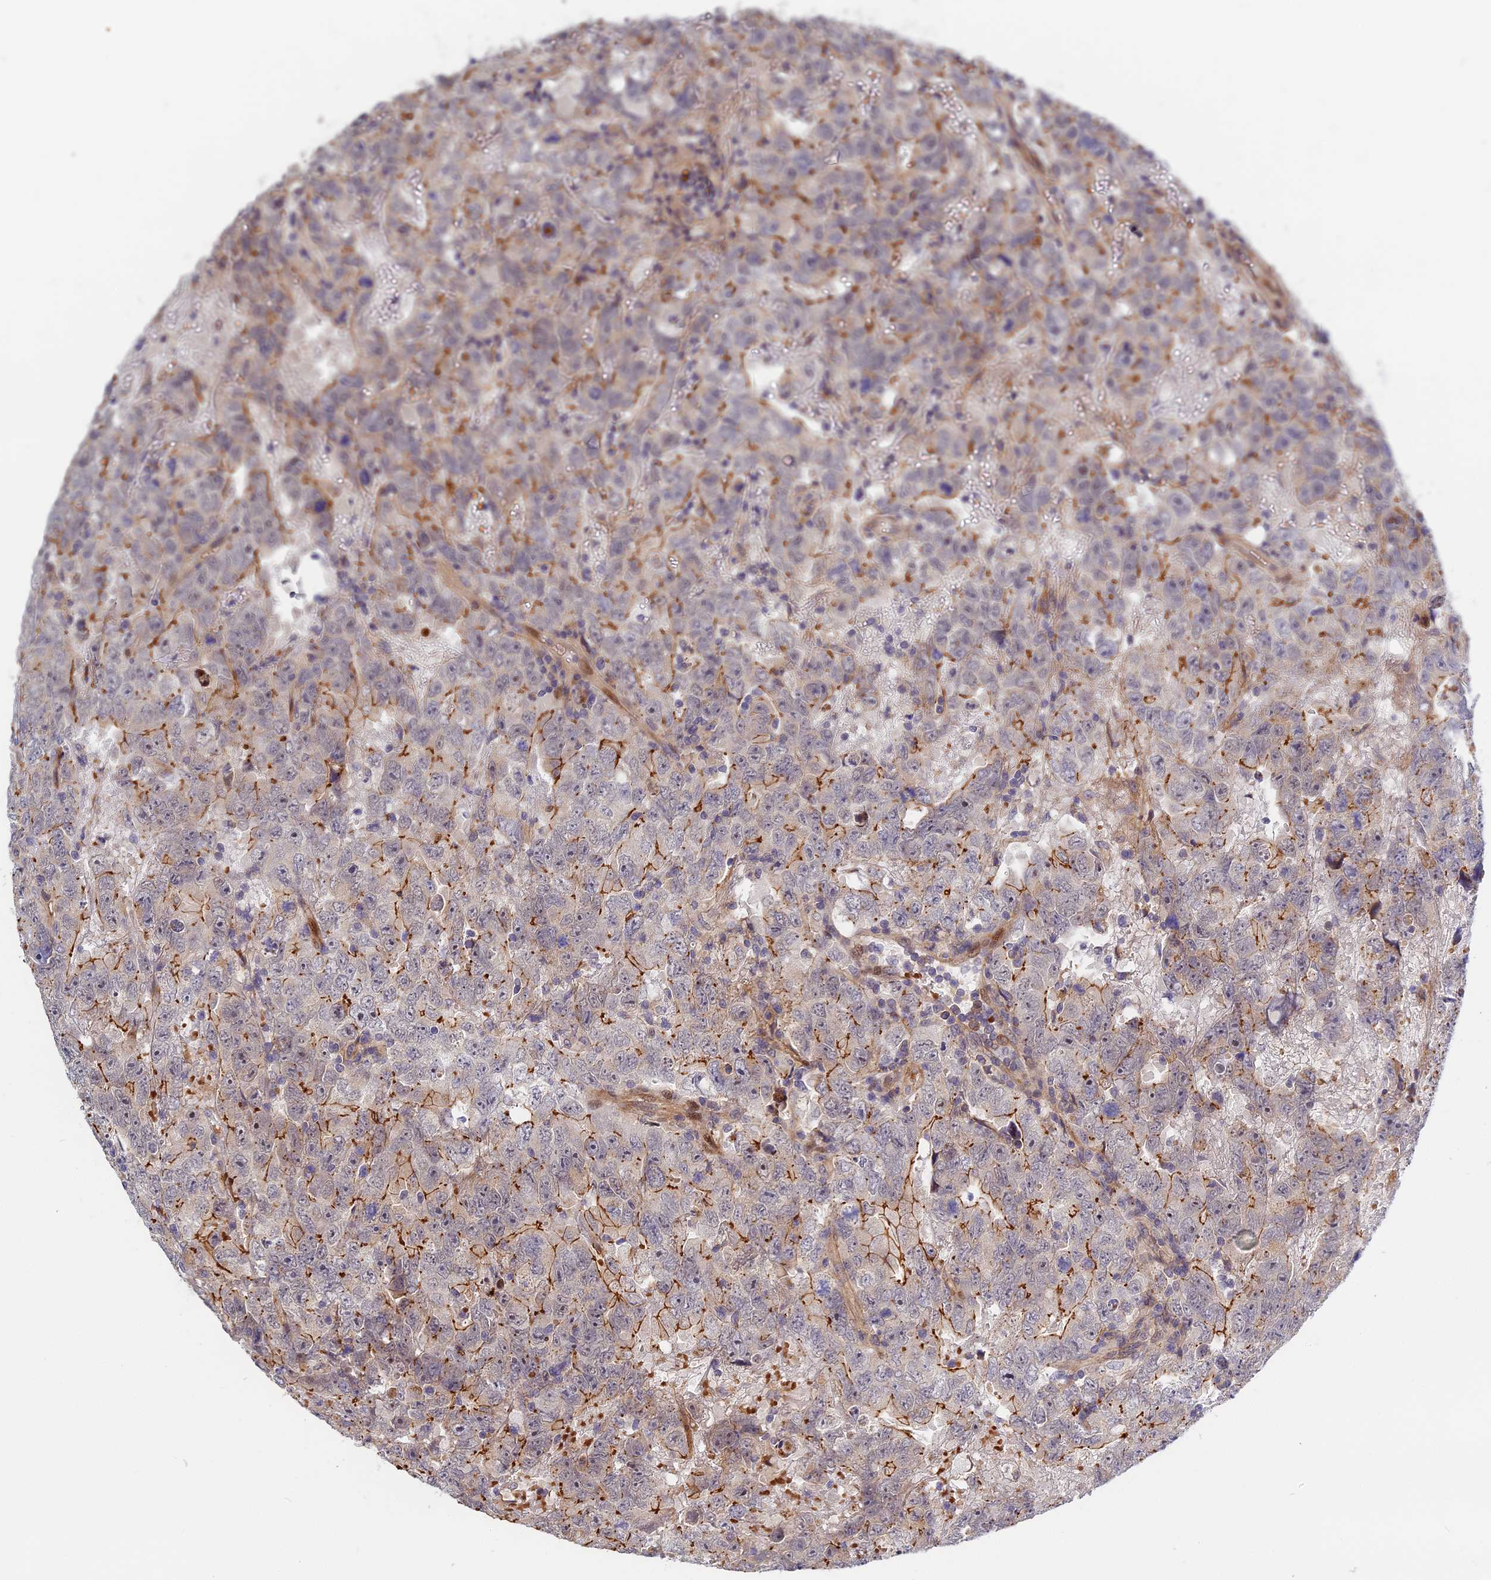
{"staining": {"intensity": "moderate", "quantity": "25%-75%", "location": "cytoplasmic/membranous"}, "tissue": "testis cancer", "cell_type": "Tumor cells", "image_type": "cancer", "snomed": [{"axis": "morphology", "description": "Carcinoma, Embryonal, NOS"}, {"axis": "topography", "description": "Testis"}], "caption": "Testis cancer tissue demonstrates moderate cytoplasmic/membranous staining in about 25%-75% of tumor cells, visualized by immunohistochemistry.", "gene": "MISP3", "patient": {"sex": "male", "age": 45}}